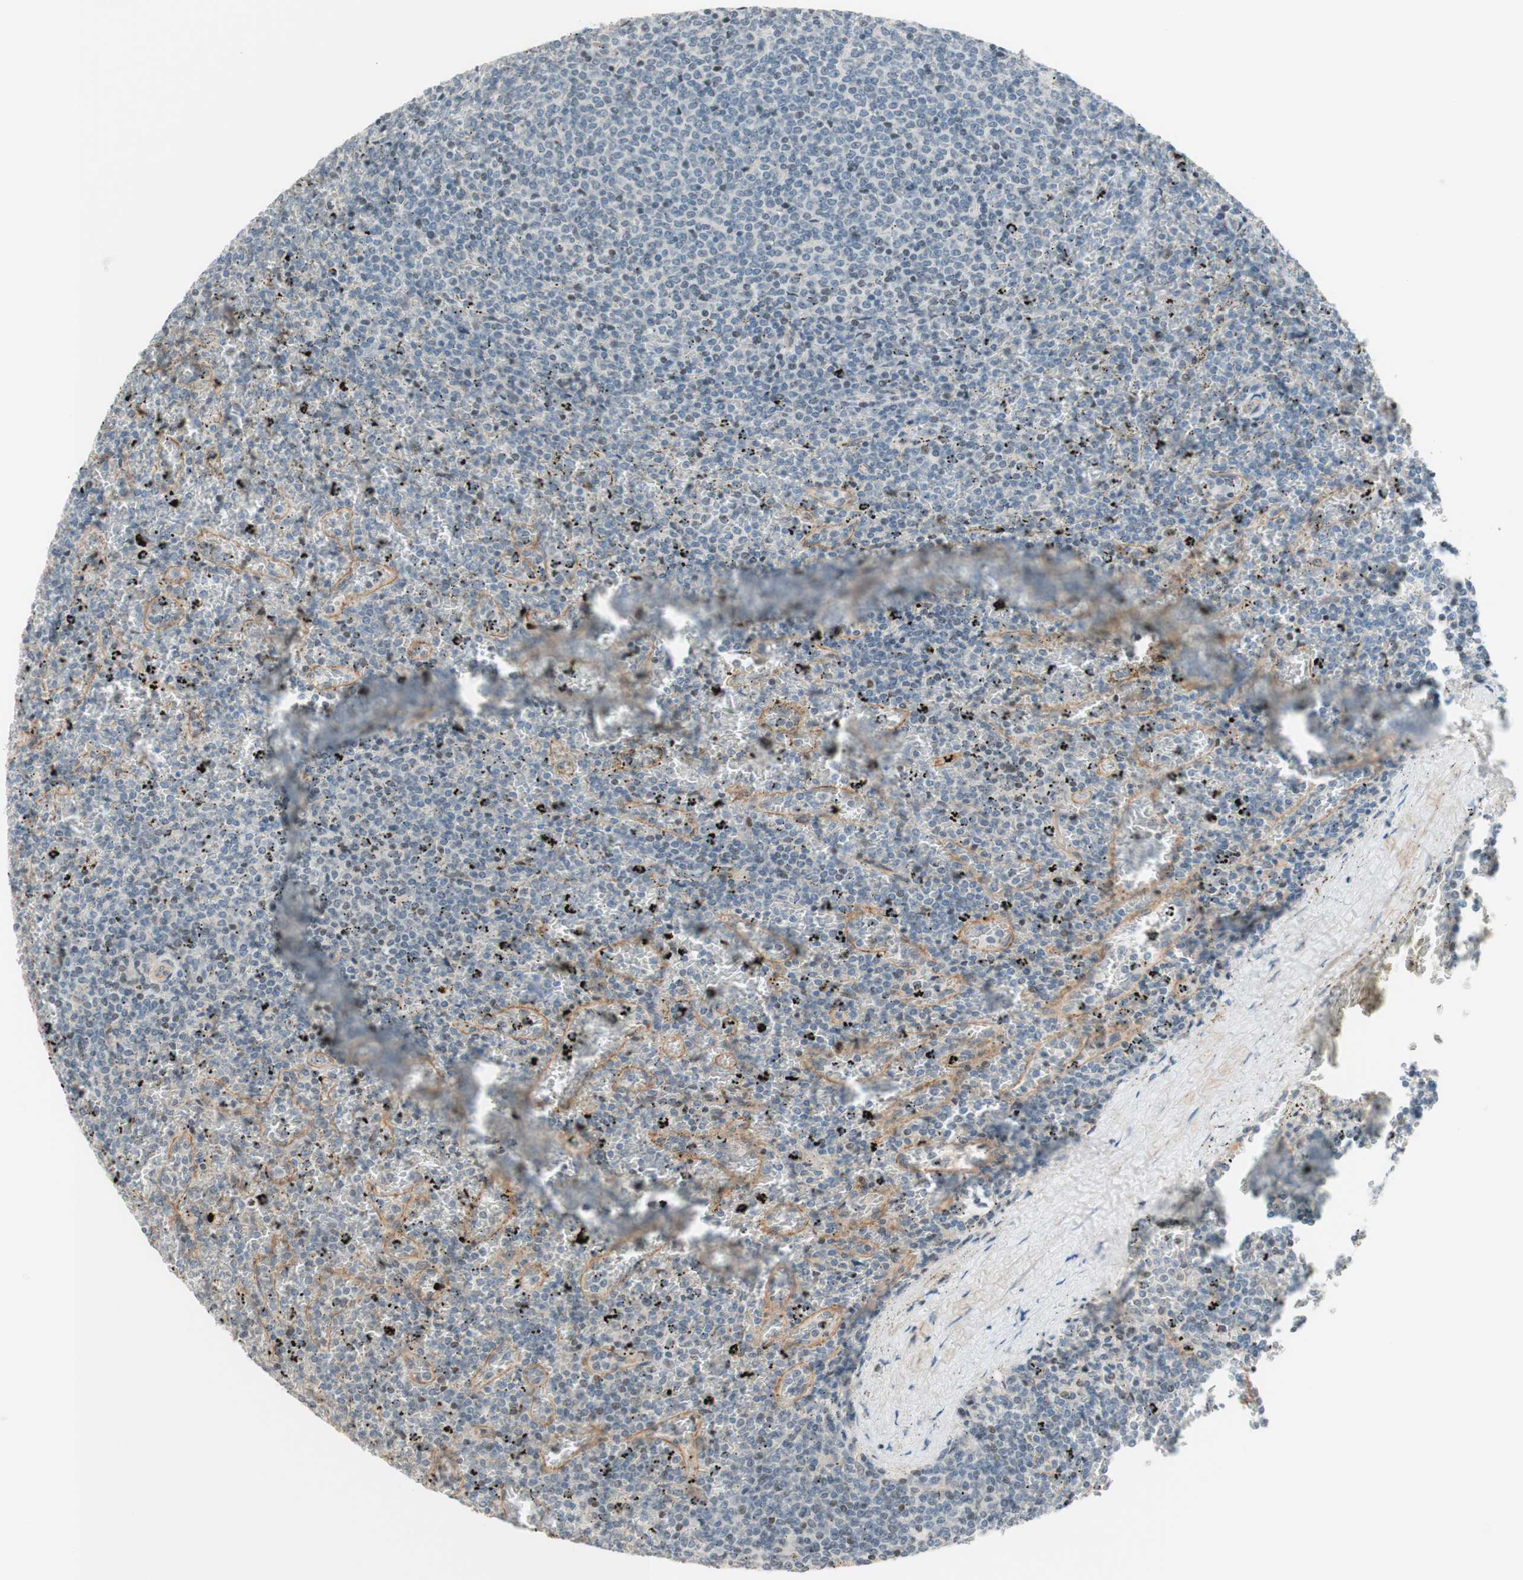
{"staining": {"intensity": "weak", "quantity": "<25%", "location": "nuclear"}, "tissue": "lymphoma", "cell_type": "Tumor cells", "image_type": "cancer", "snomed": [{"axis": "morphology", "description": "Malignant lymphoma, non-Hodgkin's type, Low grade"}, {"axis": "topography", "description": "Spleen"}], "caption": "A high-resolution histopathology image shows IHC staining of lymphoma, which displays no significant expression in tumor cells. (DAB (3,3'-diaminobenzidine) IHC with hematoxylin counter stain).", "gene": "JPH1", "patient": {"sex": "female", "age": 77}}